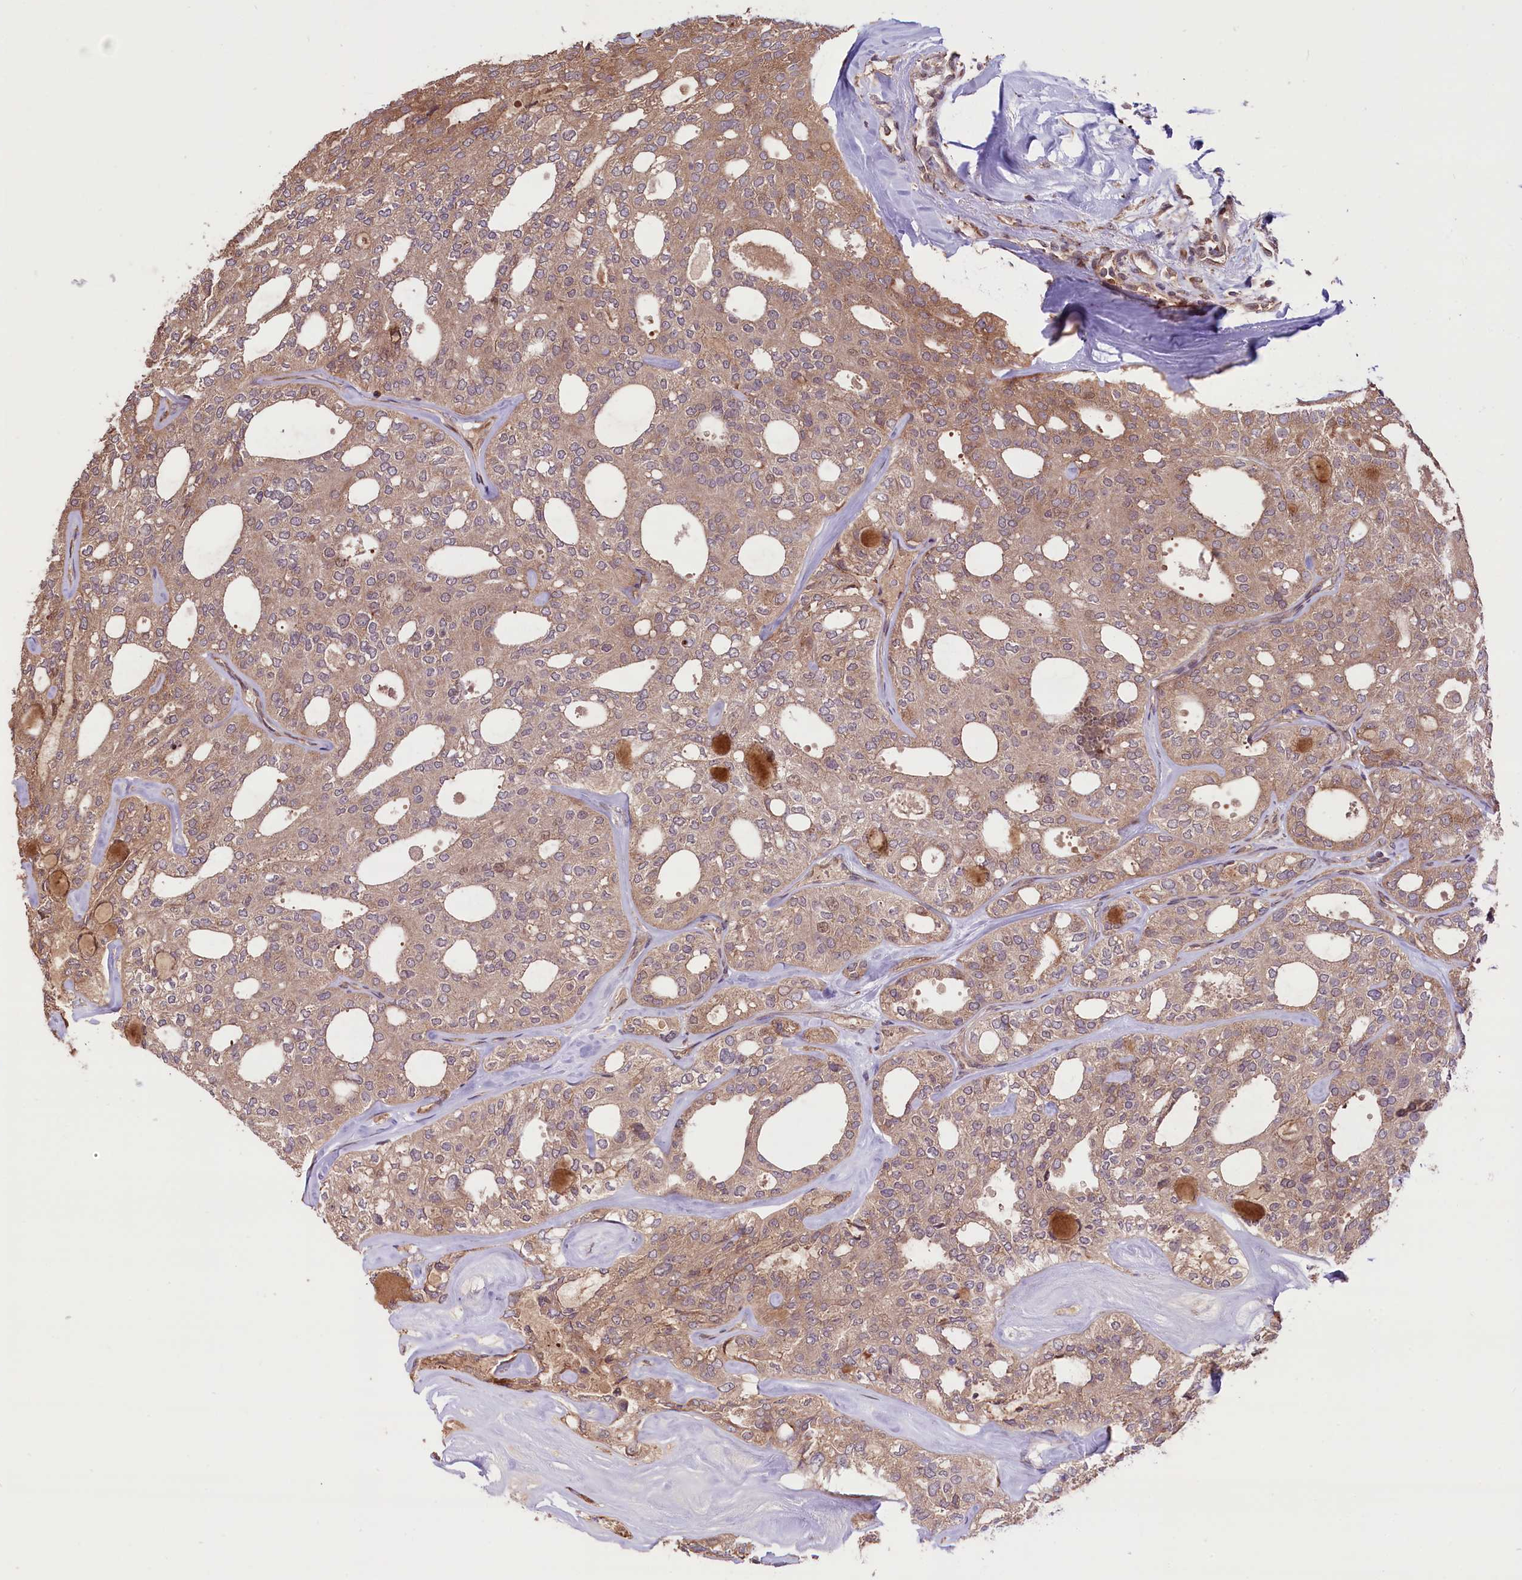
{"staining": {"intensity": "weak", "quantity": ">75%", "location": "cytoplasmic/membranous"}, "tissue": "thyroid cancer", "cell_type": "Tumor cells", "image_type": "cancer", "snomed": [{"axis": "morphology", "description": "Follicular adenoma carcinoma, NOS"}, {"axis": "topography", "description": "Thyroid gland"}], "caption": "The micrograph shows immunohistochemical staining of thyroid cancer. There is weak cytoplasmic/membranous staining is seen in about >75% of tumor cells.", "gene": "HDAC5", "patient": {"sex": "male", "age": 75}}